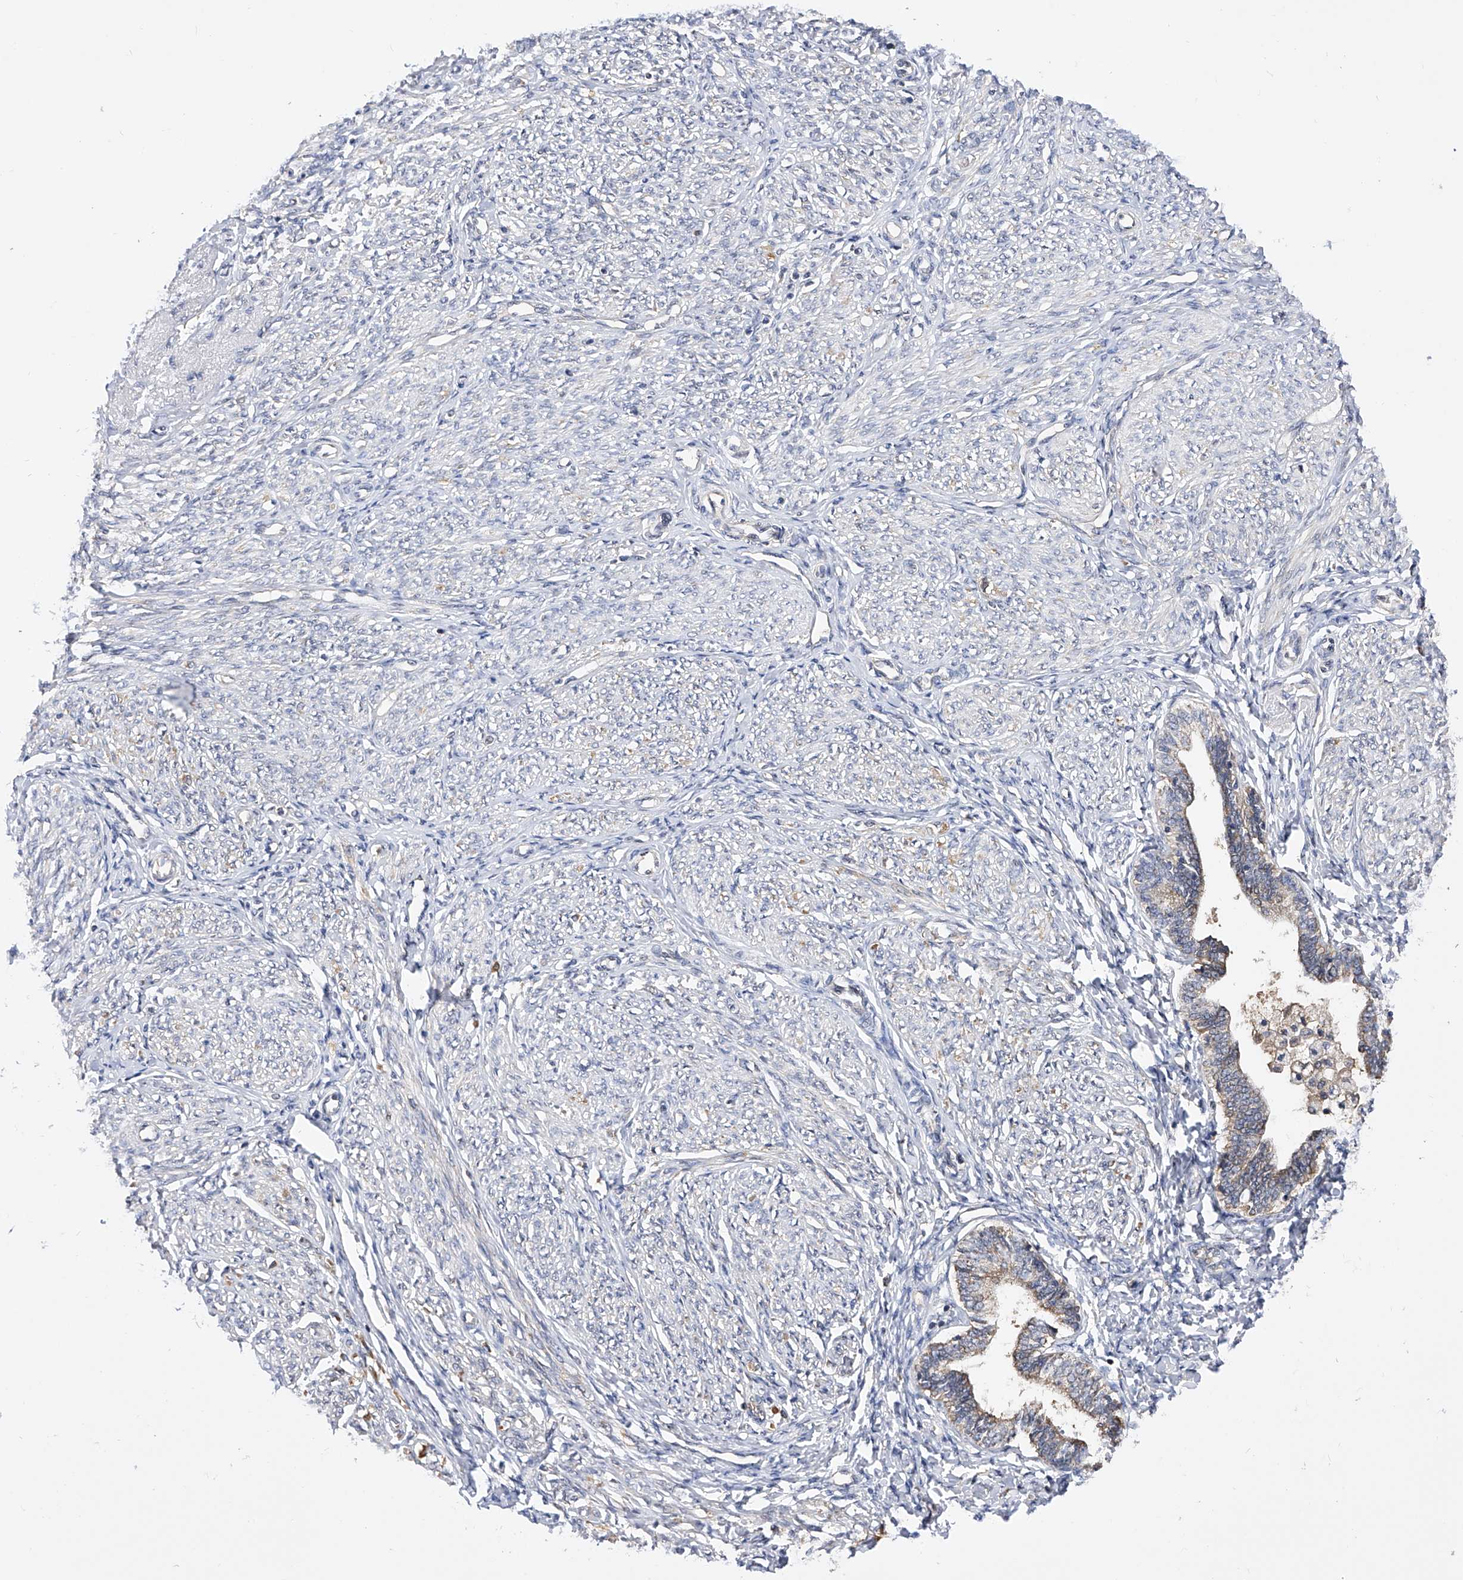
{"staining": {"intensity": "negative", "quantity": "none", "location": "none"}, "tissue": "endometrium", "cell_type": "Cells in endometrial stroma", "image_type": "normal", "snomed": [{"axis": "morphology", "description": "Normal tissue, NOS"}, {"axis": "topography", "description": "Endometrium"}], "caption": "A high-resolution image shows IHC staining of normal endometrium, which reveals no significant expression in cells in endometrial stroma.", "gene": "USP45", "patient": {"sex": "female", "age": 72}}